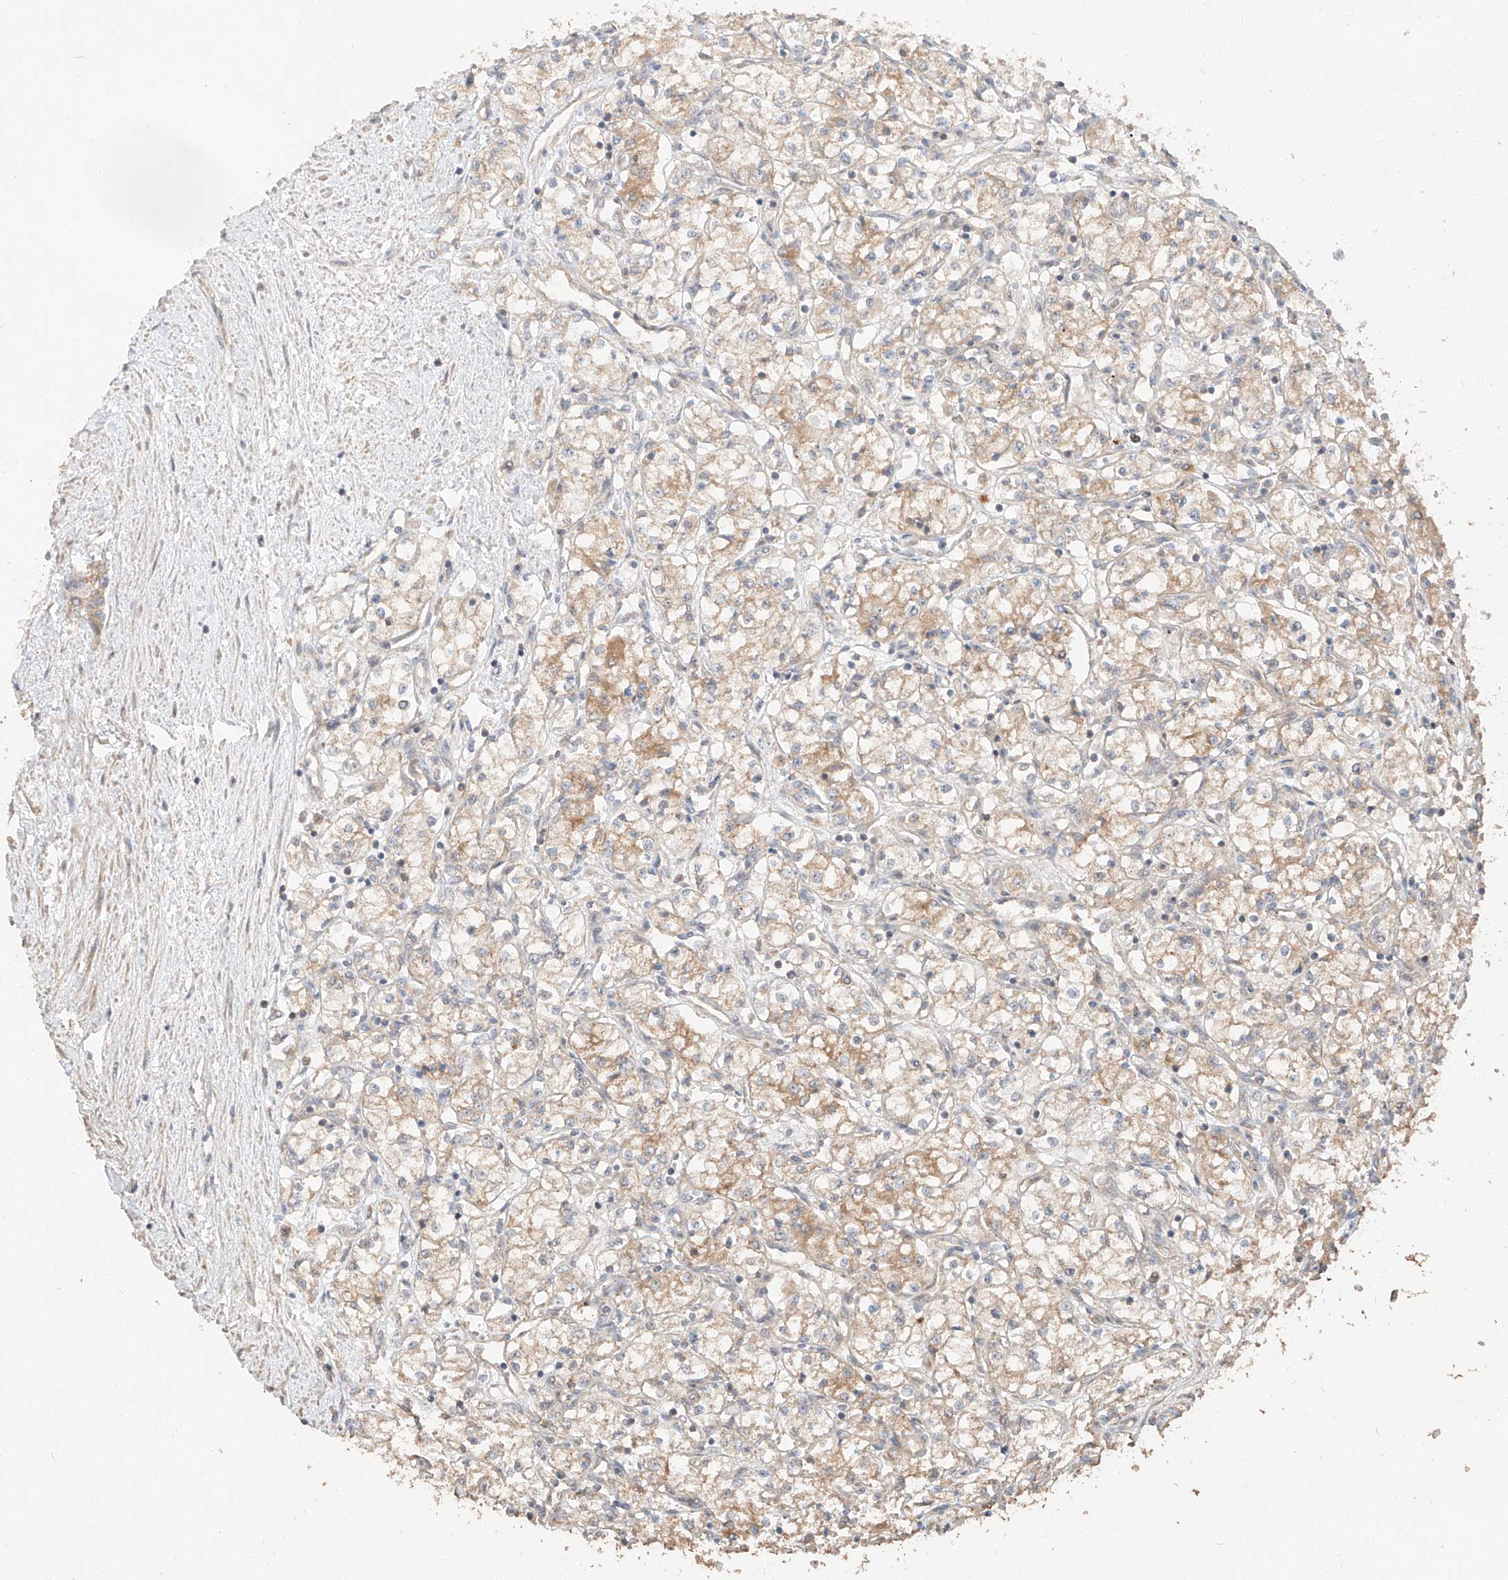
{"staining": {"intensity": "weak", "quantity": ">75%", "location": "cytoplasmic/membranous"}, "tissue": "renal cancer", "cell_type": "Tumor cells", "image_type": "cancer", "snomed": [{"axis": "morphology", "description": "Adenocarcinoma, NOS"}, {"axis": "topography", "description": "Kidney"}], "caption": "A brown stain labels weak cytoplasmic/membranous staining of a protein in human renal cancer tumor cells.", "gene": "XPNPEP1", "patient": {"sex": "male", "age": 59}}